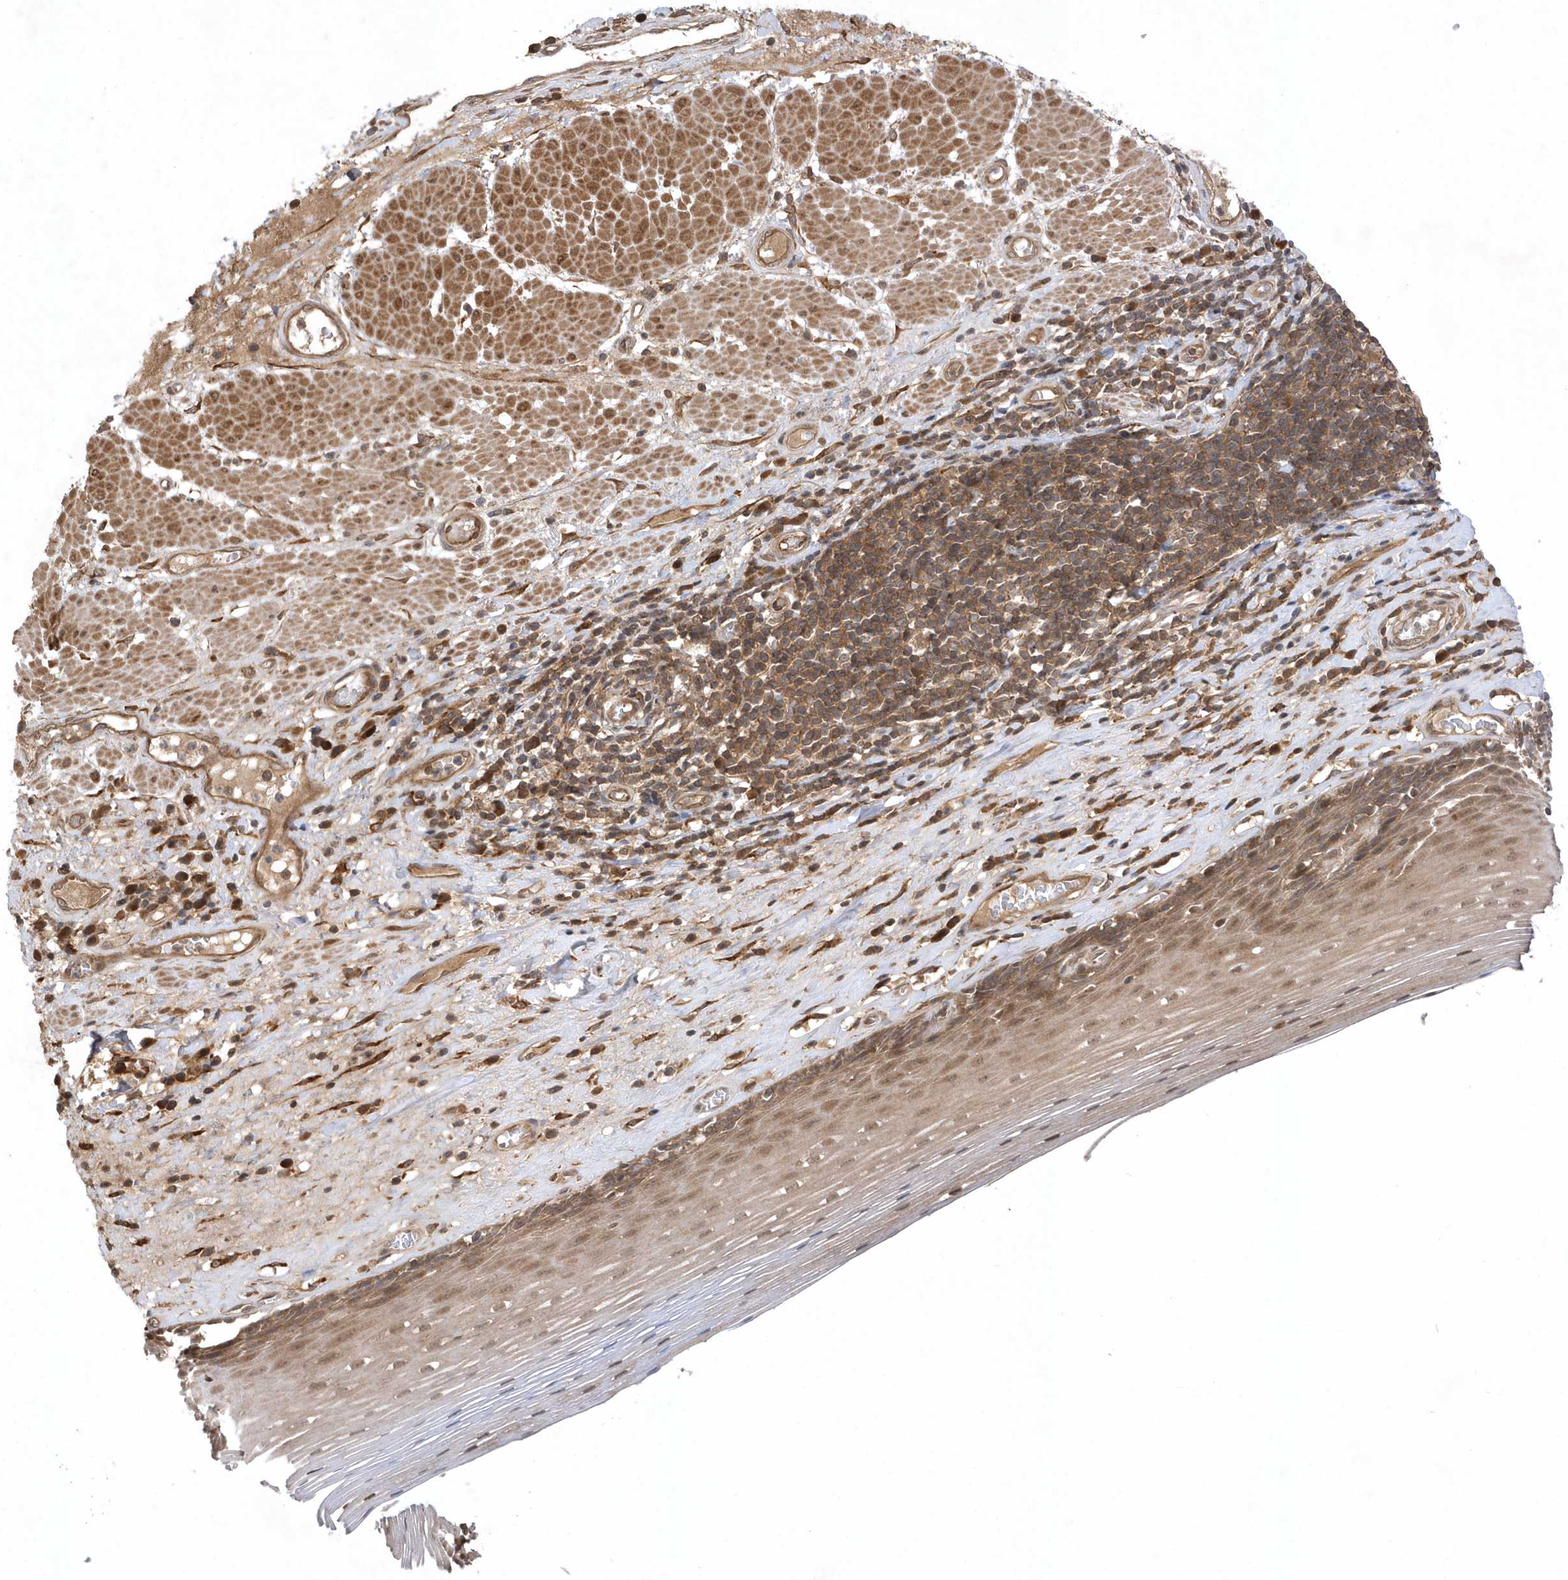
{"staining": {"intensity": "moderate", "quantity": ">75%", "location": "cytoplasmic/membranous,nuclear"}, "tissue": "esophagus", "cell_type": "Squamous epithelial cells", "image_type": "normal", "snomed": [{"axis": "morphology", "description": "Normal tissue, NOS"}, {"axis": "topography", "description": "Esophagus"}], "caption": "Immunohistochemical staining of benign esophagus reveals medium levels of moderate cytoplasmic/membranous,nuclear positivity in about >75% of squamous epithelial cells. The staining was performed using DAB (3,3'-diaminobenzidine) to visualize the protein expression in brown, while the nuclei were stained in blue with hematoxylin (Magnification: 20x).", "gene": "GFM2", "patient": {"sex": "male", "age": 62}}